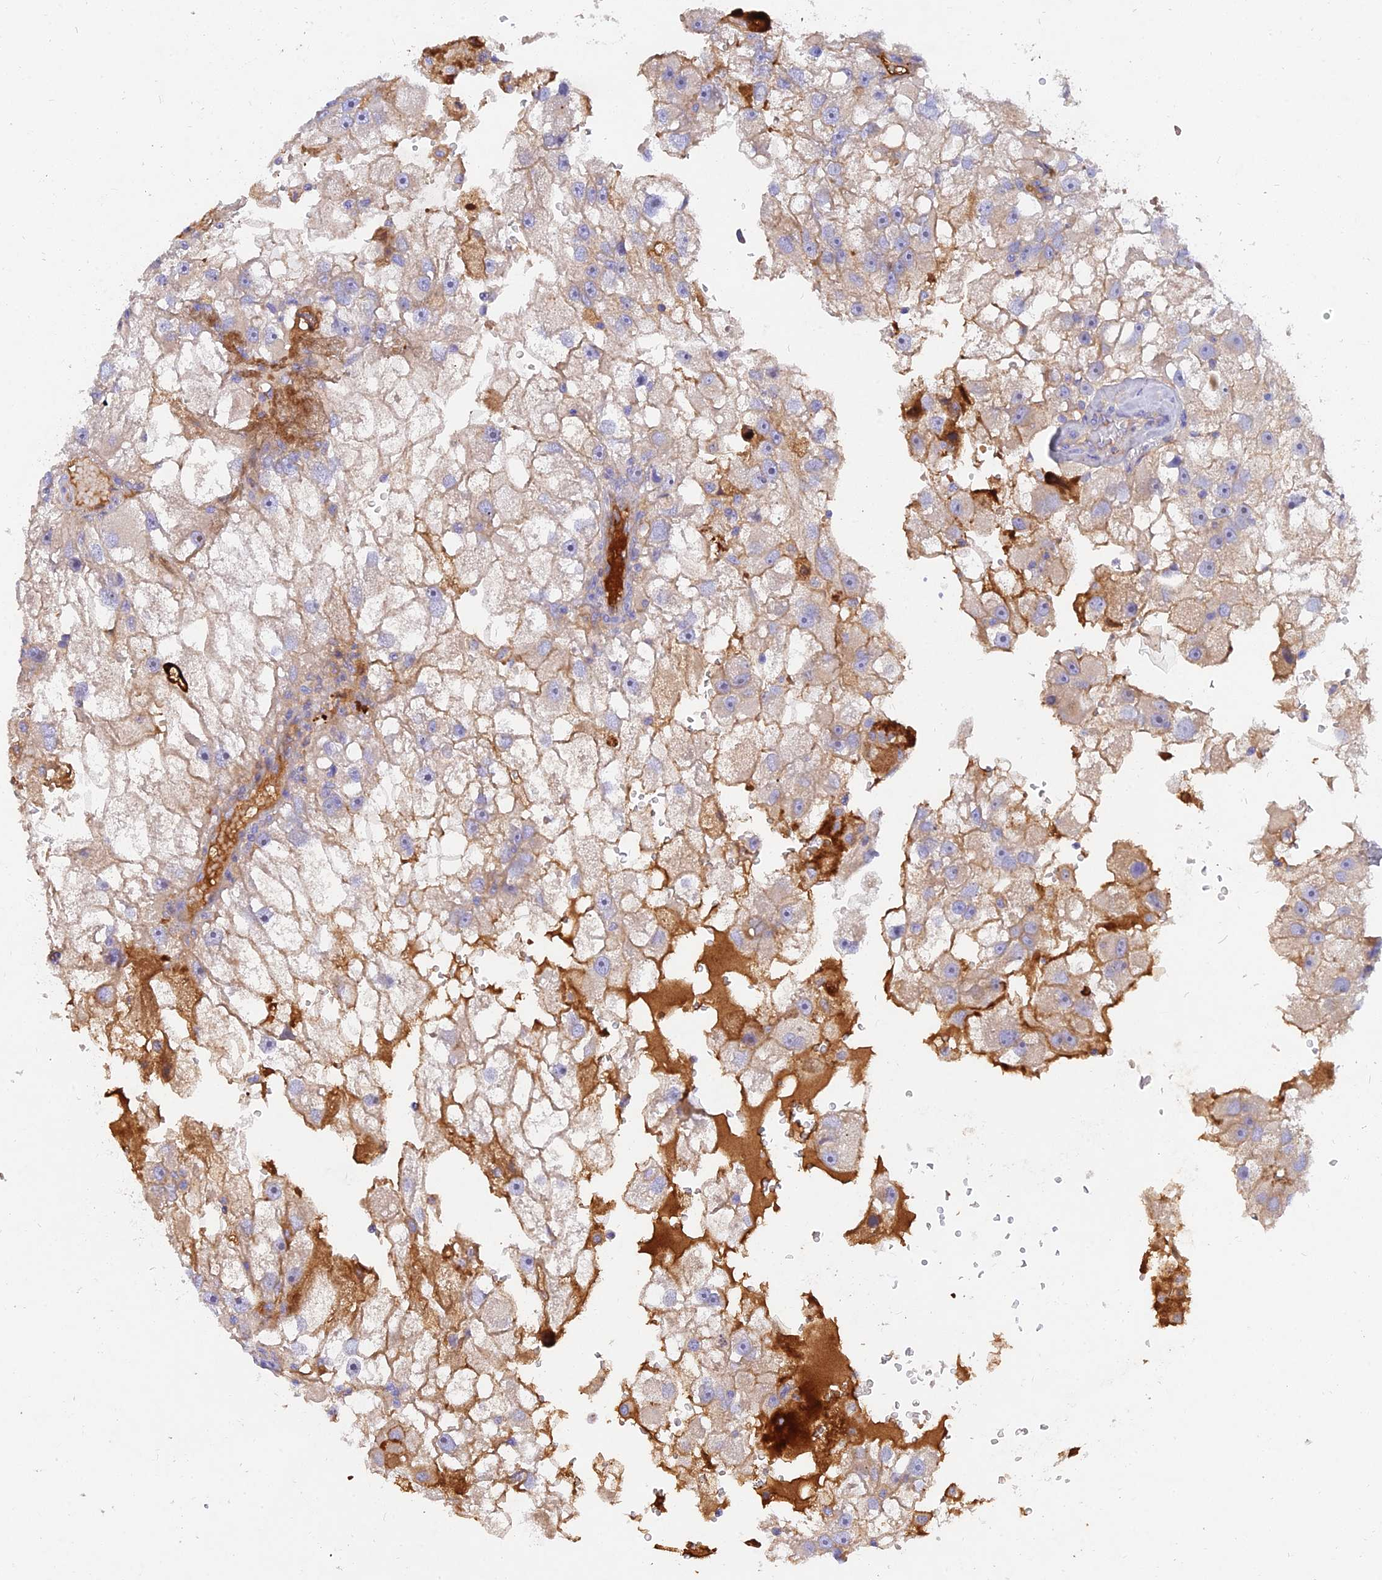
{"staining": {"intensity": "moderate", "quantity": "25%-75%", "location": "cytoplasmic/membranous"}, "tissue": "renal cancer", "cell_type": "Tumor cells", "image_type": "cancer", "snomed": [{"axis": "morphology", "description": "Adenocarcinoma, NOS"}, {"axis": "topography", "description": "Kidney"}], "caption": "A brown stain highlights moderate cytoplasmic/membranous positivity of a protein in human adenocarcinoma (renal) tumor cells.", "gene": "MROH1", "patient": {"sex": "male", "age": 63}}